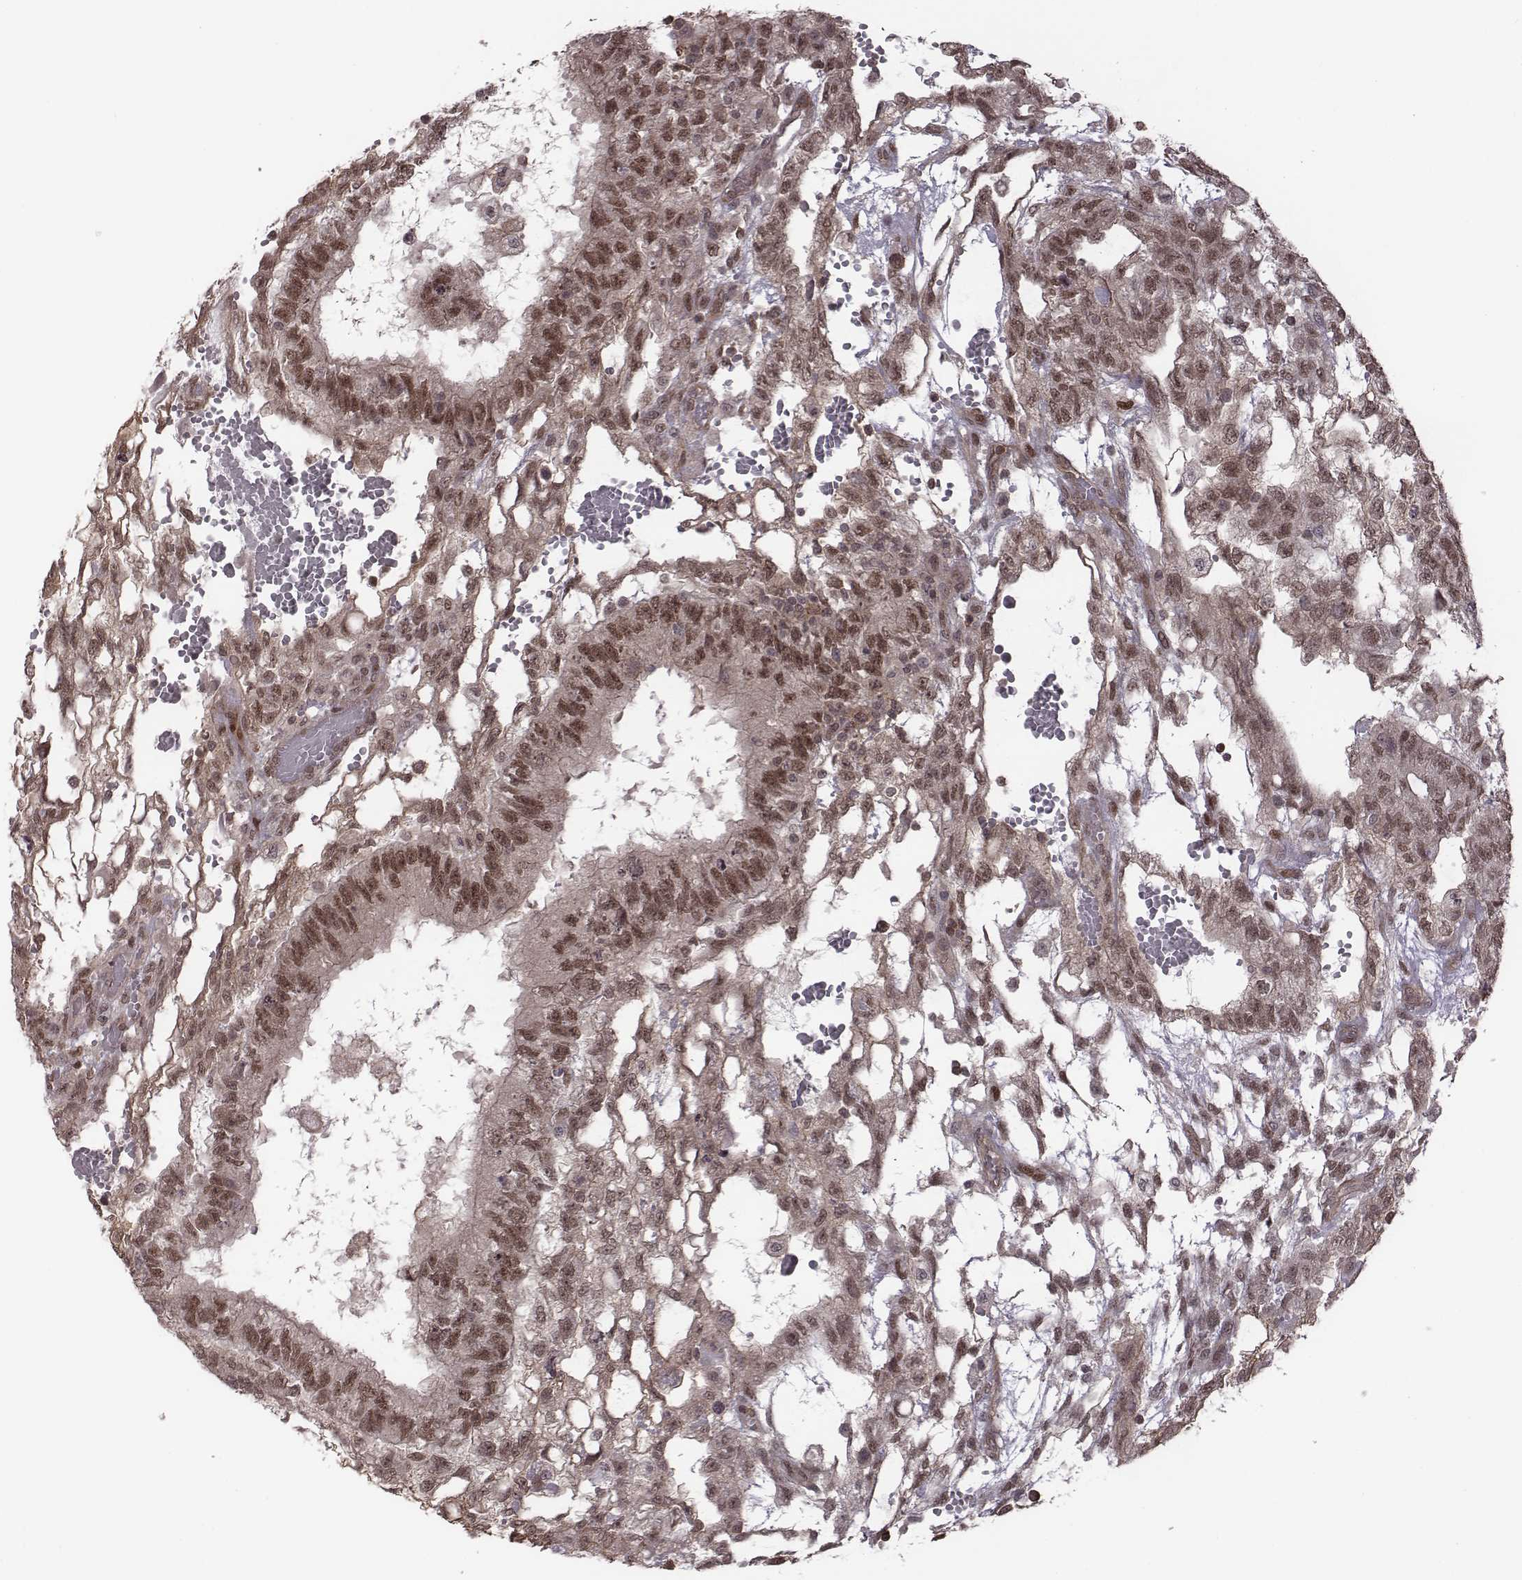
{"staining": {"intensity": "weak", "quantity": ">75%", "location": "nuclear"}, "tissue": "testis cancer", "cell_type": "Tumor cells", "image_type": "cancer", "snomed": [{"axis": "morphology", "description": "Carcinoma, Embryonal, NOS"}, {"axis": "topography", "description": "Testis"}], "caption": "Weak nuclear protein positivity is identified in about >75% of tumor cells in testis cancer (embryonal carcinoma).", "gene": "RPL3", "patient": {"sex": "male", "age": 32}}